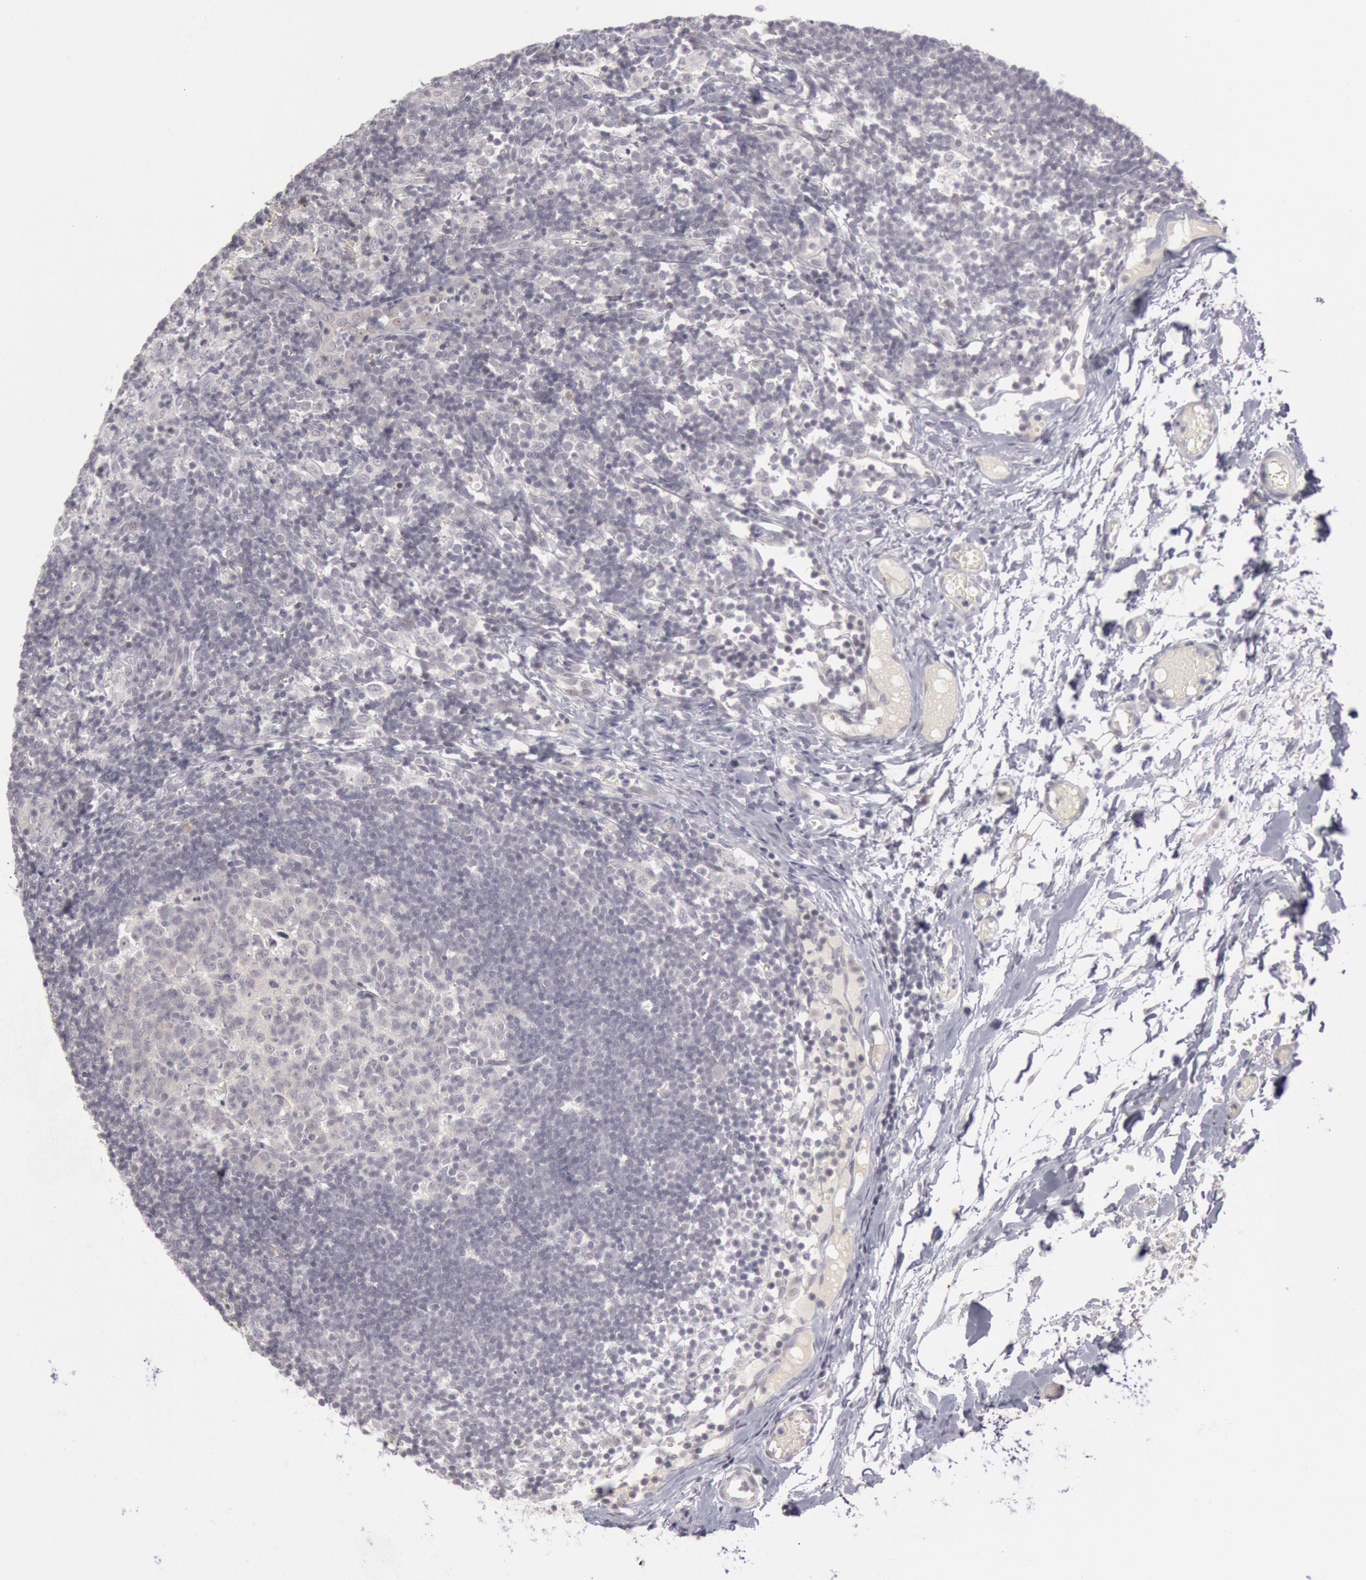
{"staining": {"intensity": "negative", "quantity": "none", "location": "none"}, "tissue": "lymph node", "cell_type": "Germinal center cells", "image_type": "normal", "snomed": [{"axis": "morphology", "description": "Normal tissue, NOS"}, {"axis": "morphology", "description": "Inflammation, NOS"}, {"axis": "topography", "description": "Lymph node"}, {"axis": "topography", "description": "Salivary gland"}], "caption": "This is a photomicrograph of immunohistochemistry staining of normal lymph node, which shows no positivity in germinal center cells. Nuclei are stained in blue.", "gene": "JOSD1", "patient": {"sex": "male", "age": 3}}